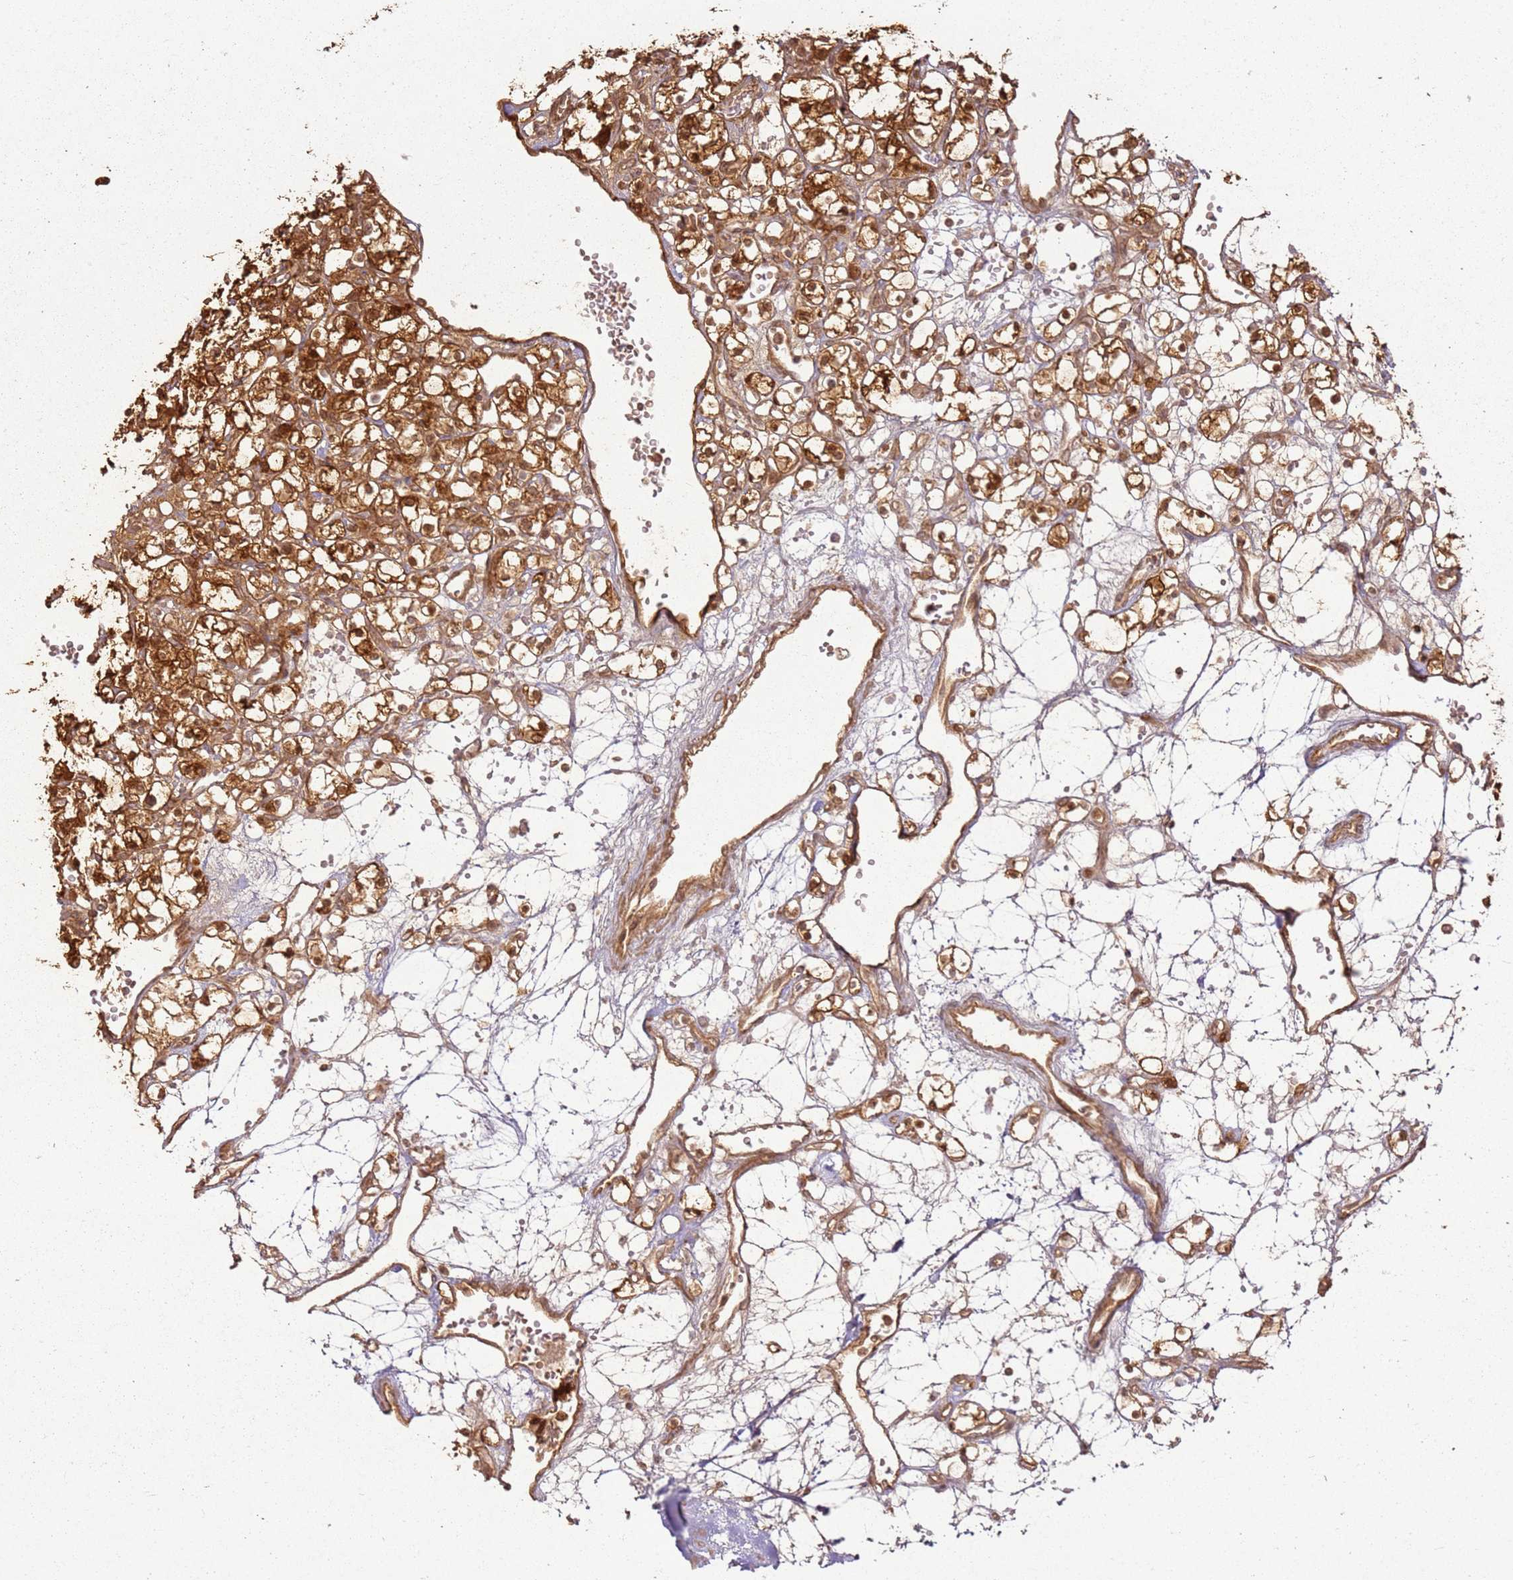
{"staining": {"intensity": "strong", "quantity": ">75%", "location": "cytoplasmic/membranous"}, "tissue": "renal cancer", "cell_type": "Tumor cells", "image_type": "cancer", "snomed": [{"axis": "morphology", "description": "Adenocarcinoma, NOS"}, {"axis": "topography", "description": "Kidney"}], "caption": "An image of renal cancer (adenocarcinoma) stained for a protein shows strong cytoplasmic/membranous brown staining in tumor cells.", "gene": "ZNF776", "patient": {"sex": "female", "age": 59}}